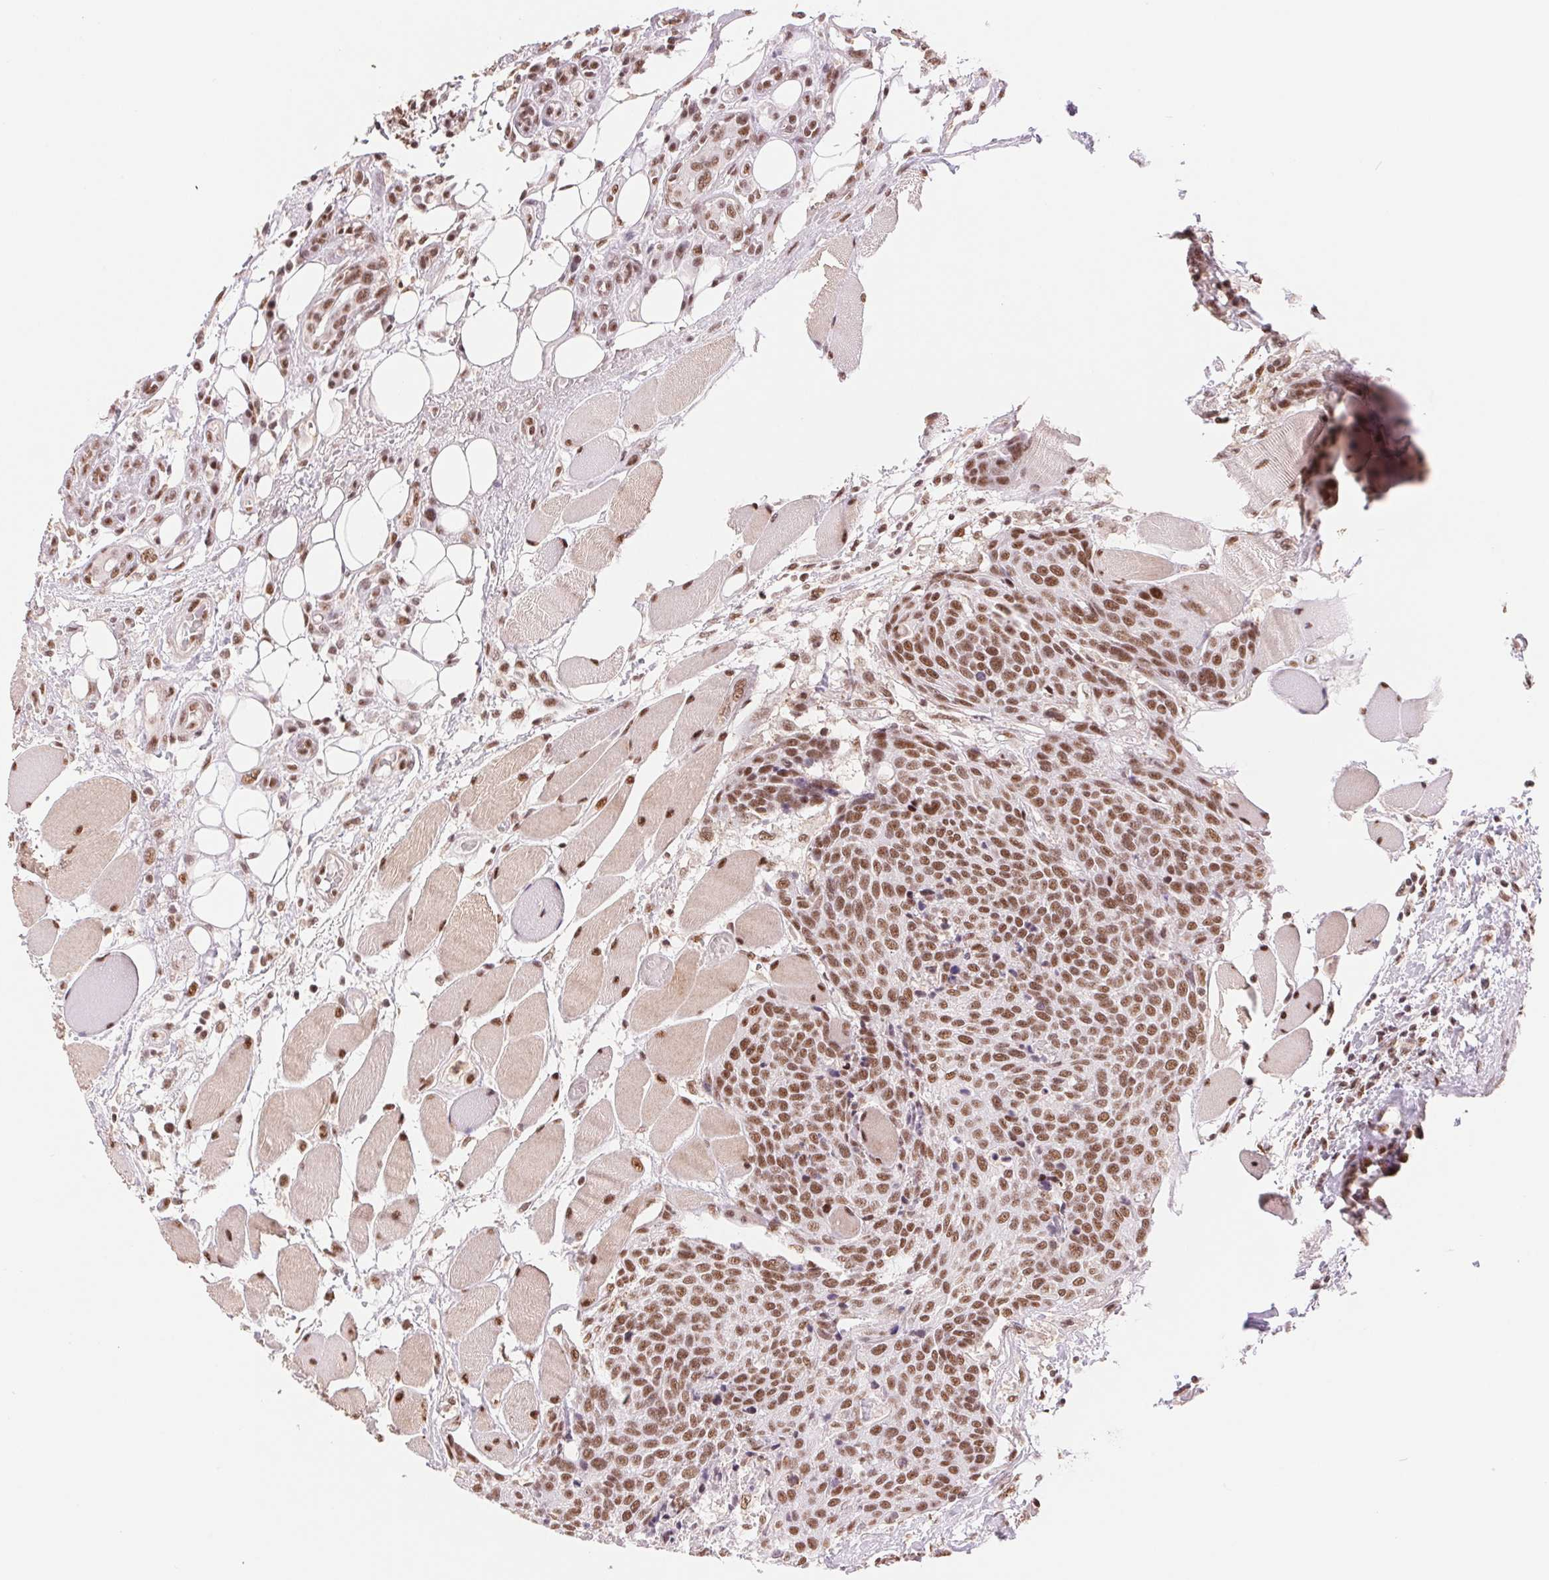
{"staining": {"intensity": "moderate", "quantity": ">75%", "location": "nuclear"}, "tissue": "head and neck cancer", "cell_type": "Tumor cells", "image_type": "cancer", "snomed": [{"axis": "morphology", "description": "Squamous cell carcinoma, NOS"}, {"axis": "topography", "description": "Oral tissue"}, {"axis": "topography", "description": "Head-Neck"}], "caption": "Brown immunohistochemical staining in head and neck cancer (squamous cell carcinoma) reveals moderate nuclear staining in approximately >75% of tumor cells.", "gene": "SREK1", "patient": {"sex": "male", "age": 64}}